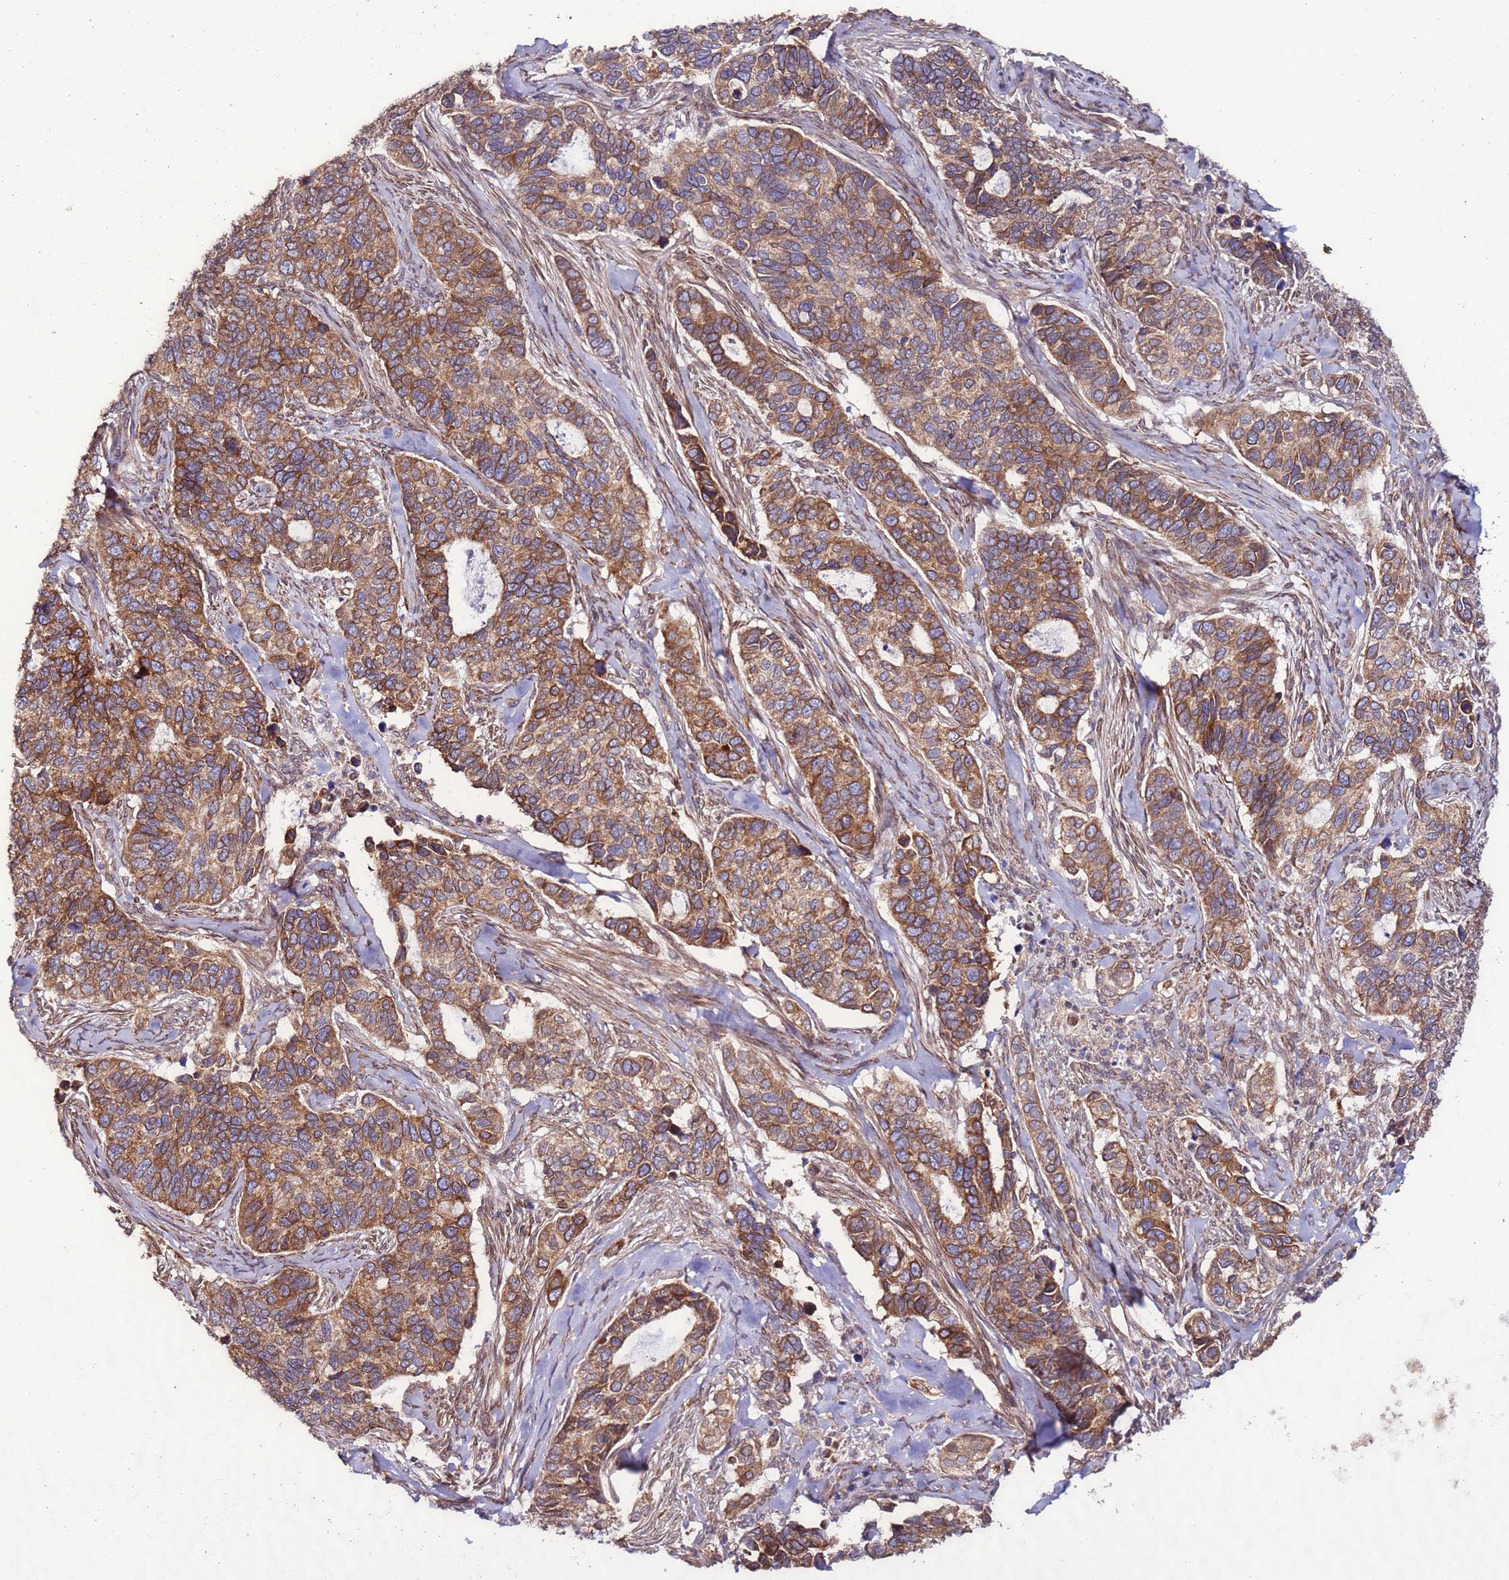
{"staining": {"intensity": "moderate", "quantity": ">75%", "location": "cytoplasmic/membranous"}, "tissue": "cervical cancer", "cell_type": "Tumor cells", "image_type": "cancer", "snomed": [{"axis": "morphology", "description": "Squamous cell carcinoma, NOS"}, {"axis": "topography", "description": "Cervix"}], "caption": "IHC photomicrograph of neoplastic tissue: human cervical squamous cell carcinoma stained using immunohistochemistry shows medium levels of moderate protein expression localized specifically in the cytoplasmic/membranous of tumor cells, appearing as a cytoplasmic/membranous brown color.", "gene": "SLC41A3", "patient": {"sex": "female", "age": 38}}